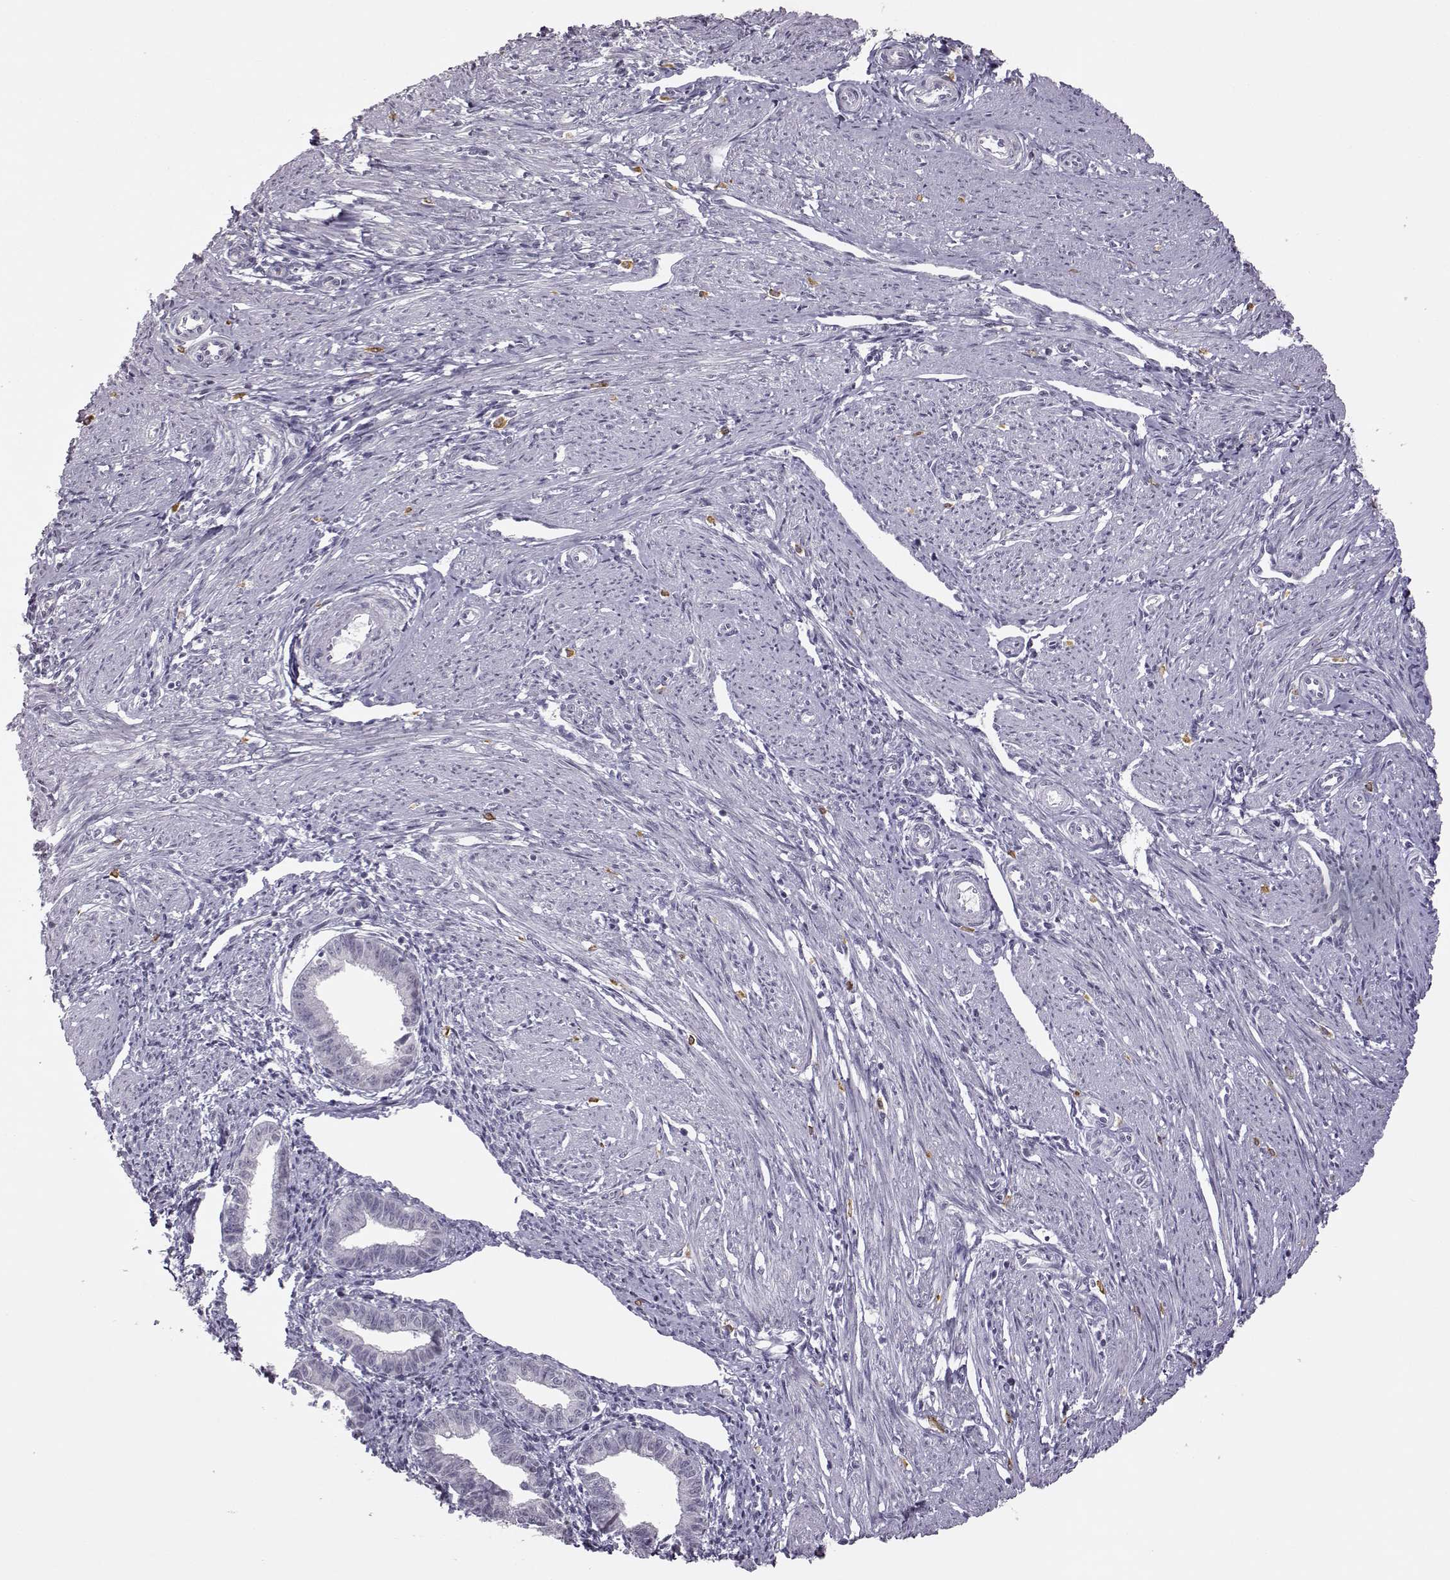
{"staining": {"intensity": "negative", "quantity": "none", "location": "none"}, "tissue": "endometrium", "cell_type": "Cells in endometrial stroma", "image_type": "normal", "snomed": [{"axis": "morphology", "description": "Normal tissue, NOS"}, {"axis": "topography", "description": "Endometrium"}], "caption": "This is a histopathology image of immunohistochemistry (IHC) staining of normal endometrium, which shows no positivity in cells in endometrial stroma. (Stains: DAB IHC with hematoxylin counter stain, Microscopy: brightfield microscopy at high magnification).", "gene": "VGF", "patient": {"sex": "female", "age": 37}}